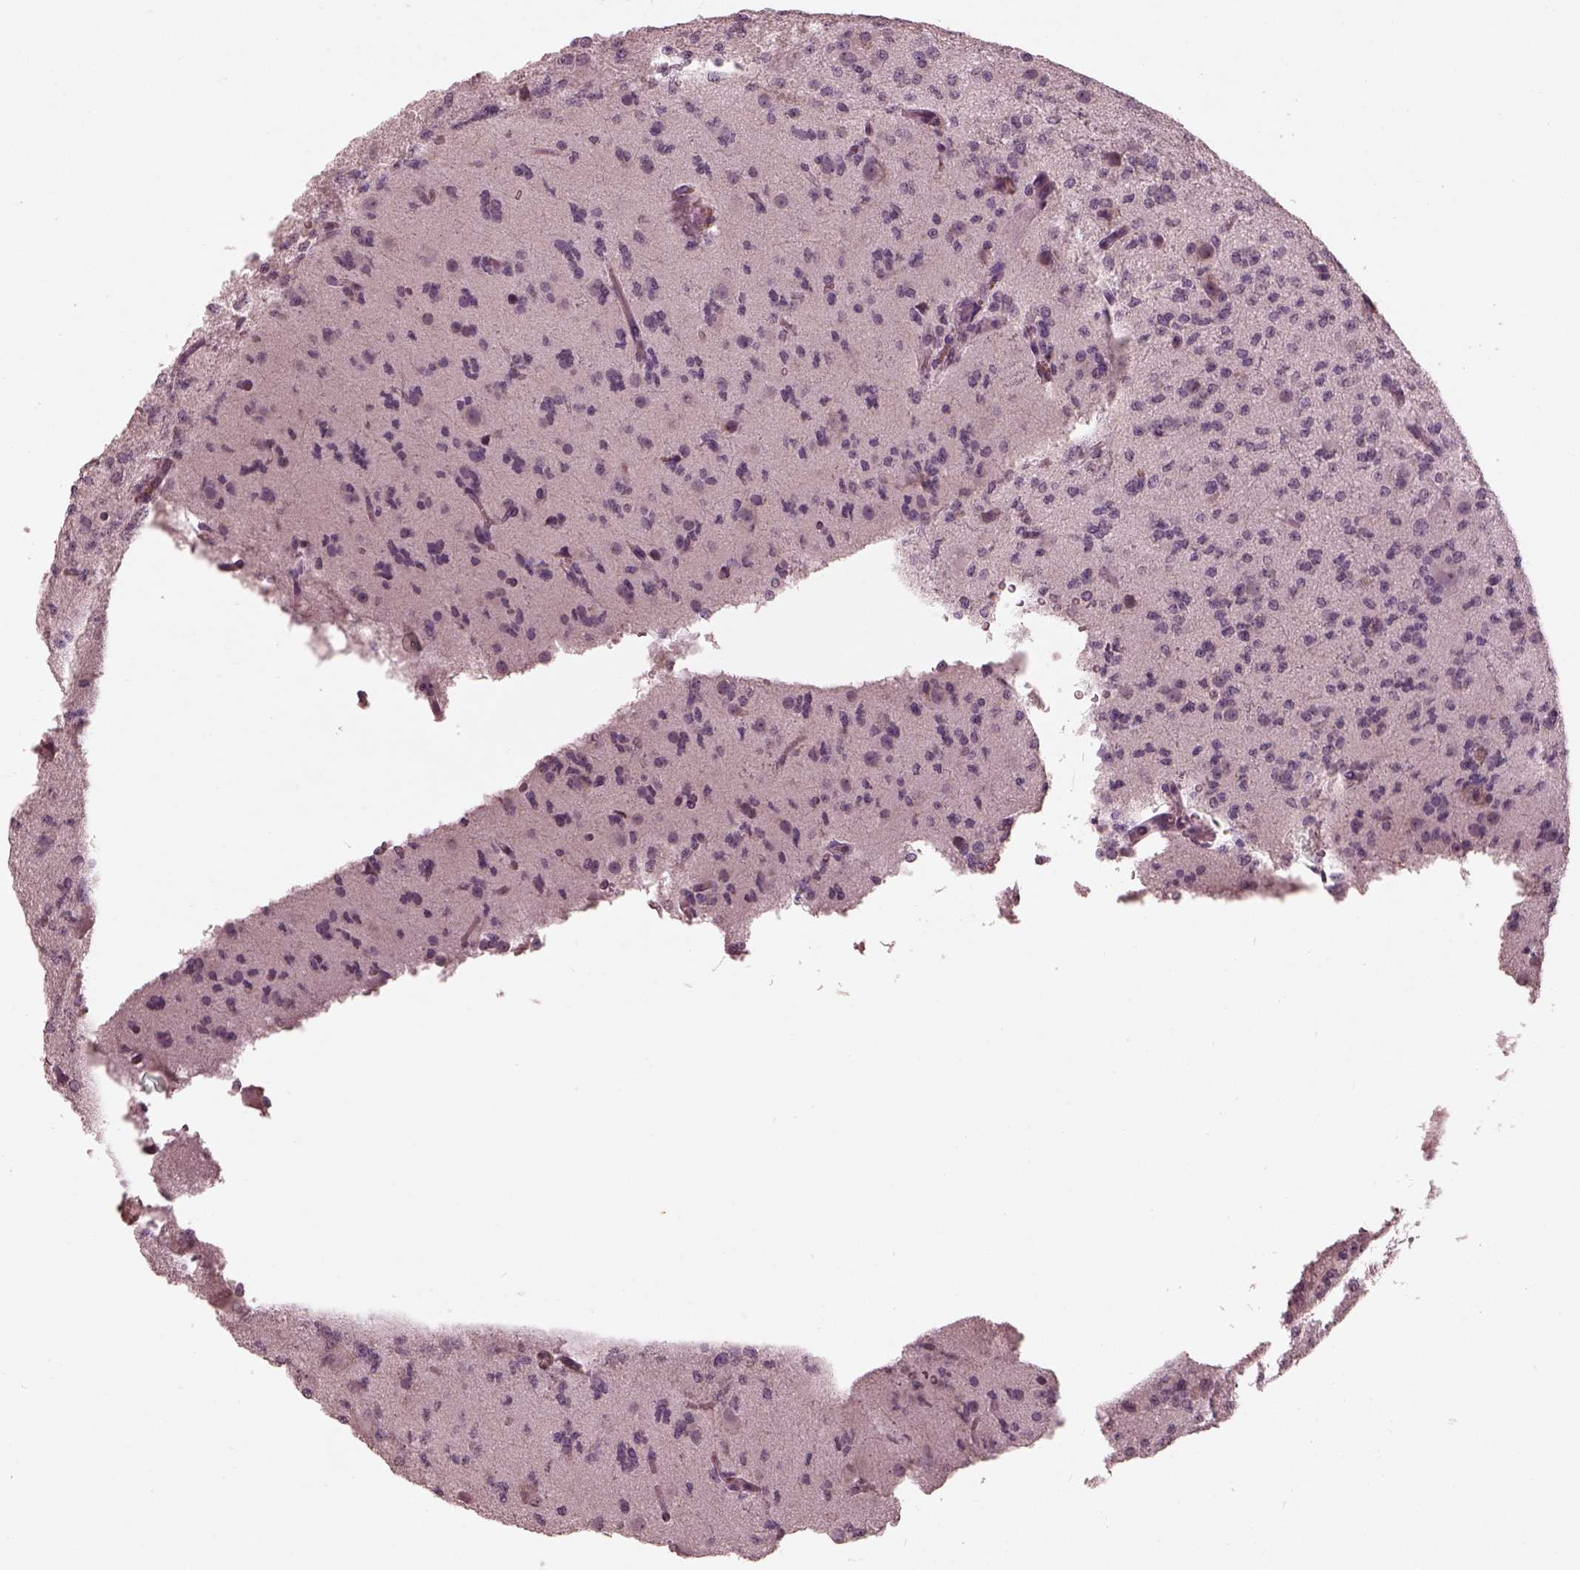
{"staining": {"intensity": "negative", "quantity": "none", "location": "none"}, "tissue": "glioma", "cell_type": "Tumor cells", "image_type": "cancer", "snomed": [{"axis": "morphology", "description": "Glioma, malignant, Low grade"}, {"axis": "topography", "description": "Brain"}], "caption": "Tumor cells show no significant positivity in glioma.", "gene": "CALR3", "patient": {"sex": "male", "age": 27}}